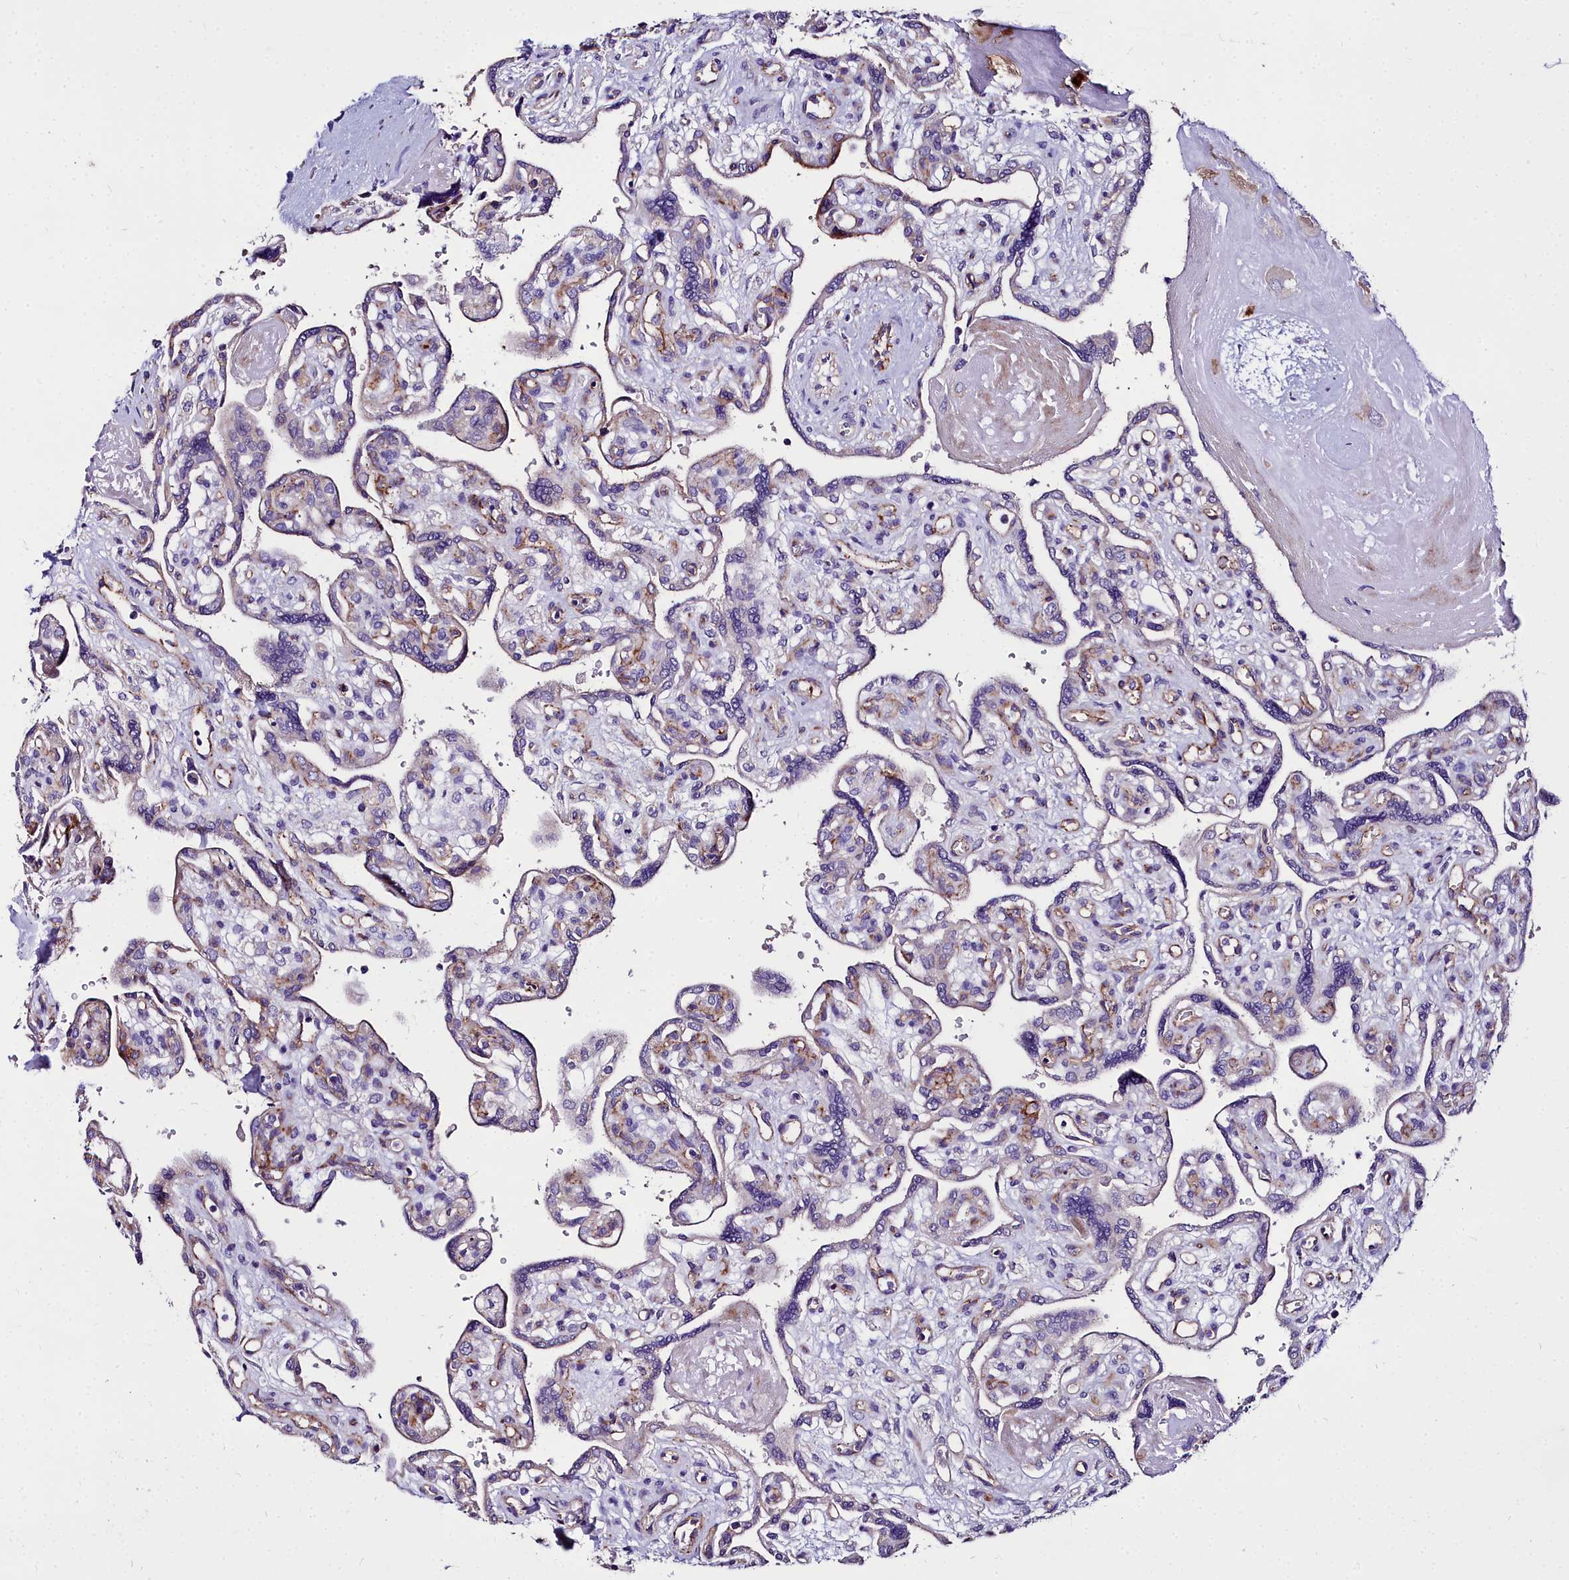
{"staining": {"intensity": "weak", "quantity": "25%-75%", "location": "cytoplasmic/membranous"}, "tissue": "placenta", "cell_type": "Trophoblastic cells", "image_type": "normal", "snomed": [{"axis": "morphology", "description": "Normal tissue, NOS"}, {"axis": "topography", "description": "Placenta"}], "caption": "Immunohistochemistry (IHC) staining of normal placenta, which reveals low levels of weak cytoplasmic/membranous staining in approximately 25%-75% of trophoblastic cells indicating weak cytoplasmic/membranous protein expression. The staining was performed using DAB (3,3'-diaminobenzidine) (brown) for protein detection and nuclei were counterstained in hematoxylin (blue).", "gene": "MS4A18", "patient": {"sex": "female", "age": 39}}